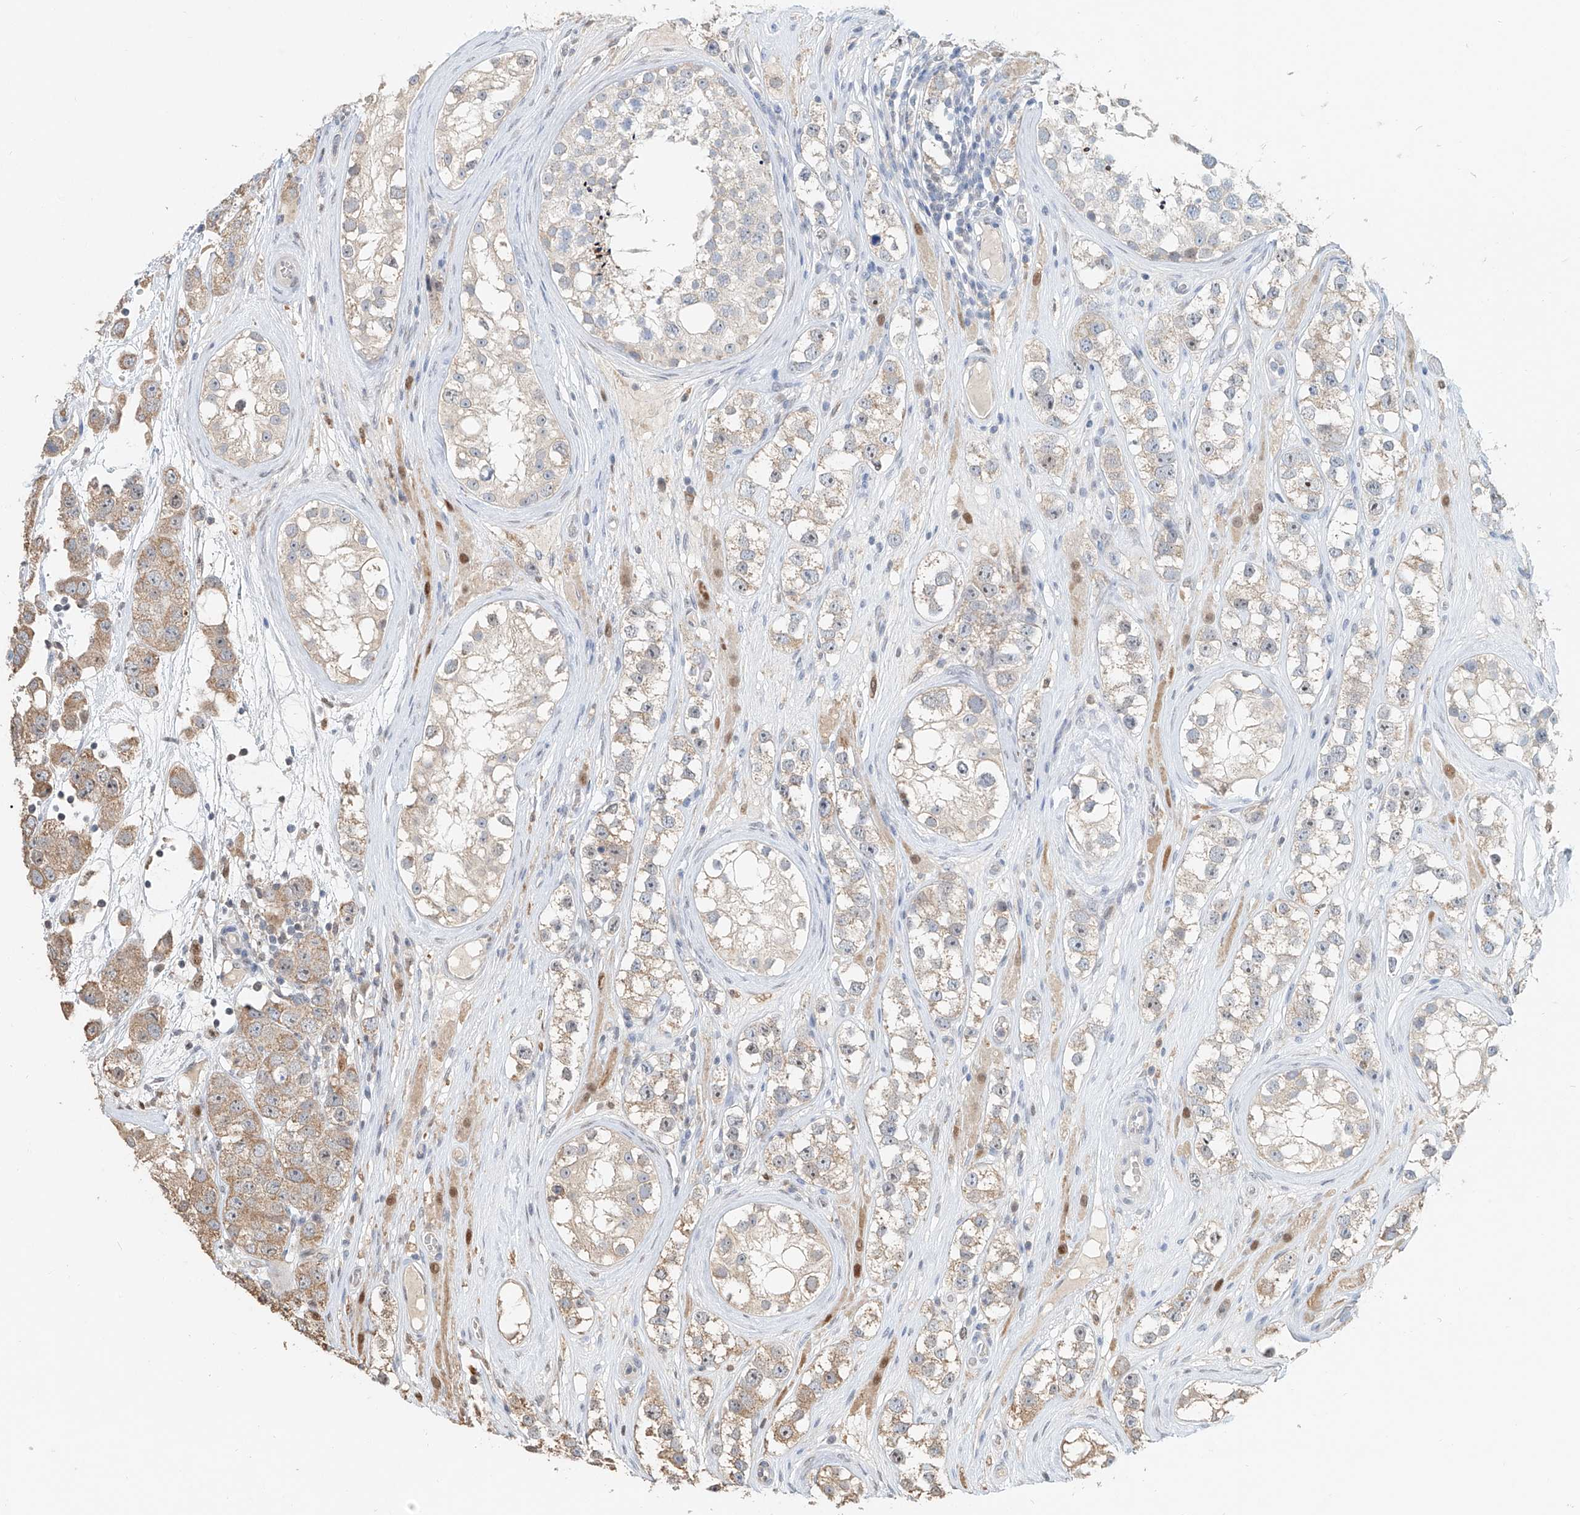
{"staining": {"intensity": "weak", "quantity": "25%-75%", "location": "cytoplasmic/membranous"}, "tissue": "testis cancer", "cell_type": "Tumor cells", "image_type": "cancer", "snomed": [{"axis": "morphology", "description": "Seminoma, NOS"}, {"axis": "topography", "description": "Testis"}], "caption": "Protein expression analysis of testis seminoma reveals weak cytoplasmic/membranous staining in about 25%-75% of tumor cells.", "gene": "RMND1", "patient": {"sex": "male", "age": 28}}